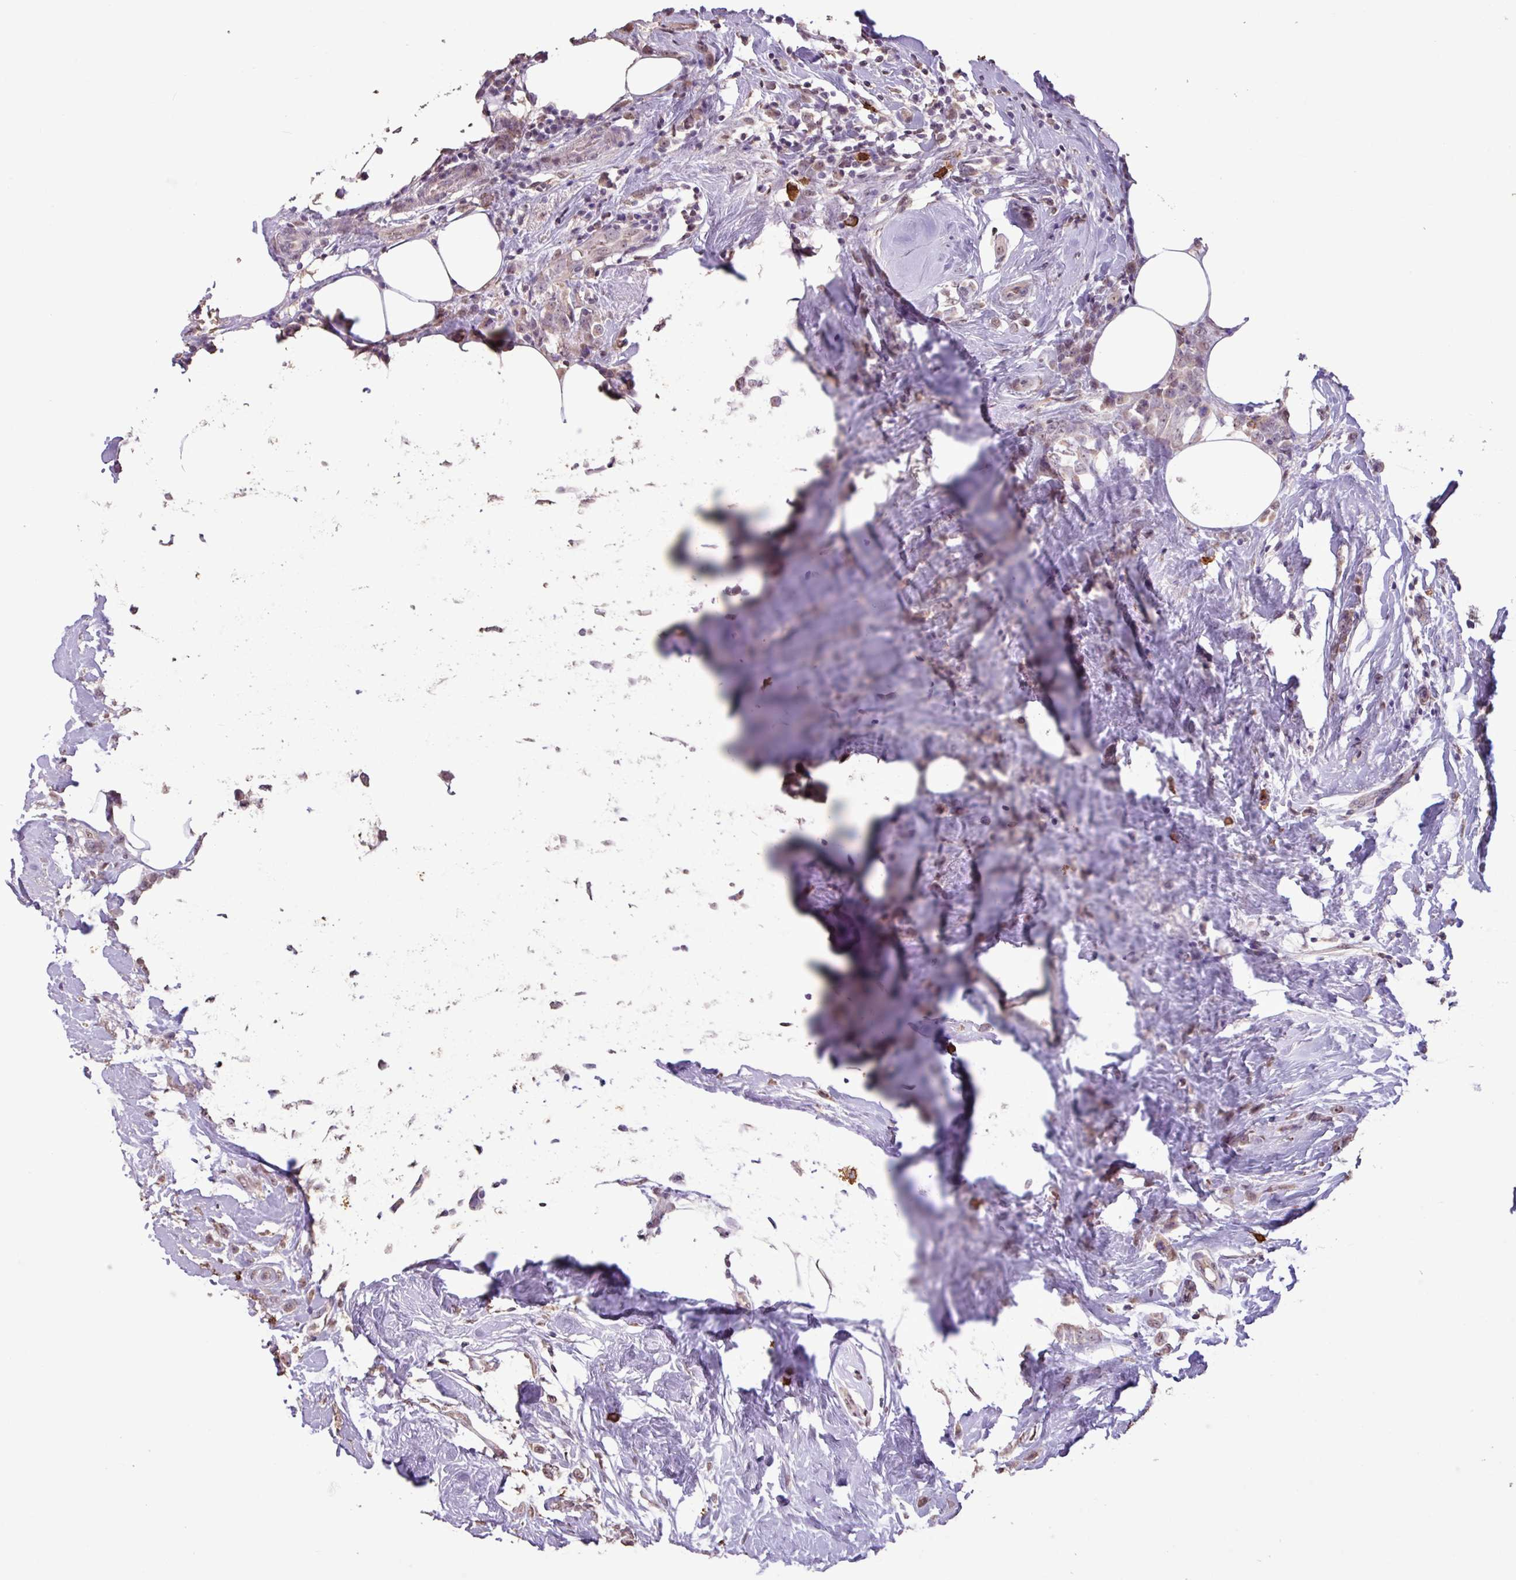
{"staining": {"intensity": "weak", "quantity": ">75%", "location": "nuclear"}, "tissue": "breast cancer", "cell_type": "Tumor cells", "image_type": "cancer", "snomed": [{"axis": "morphology", "description": "Duct carcinoma"}, {"axis": "topography", "description": "Breast"}], "caption": "Immunohistochemical staining of human intraductal carcinoma (breast) demonstrates low levels of weak nuclear expression in approximately >75% of tumor cells.", "gene": "L3MBTL3", "patient": {"sex": "female", "age": 80}}